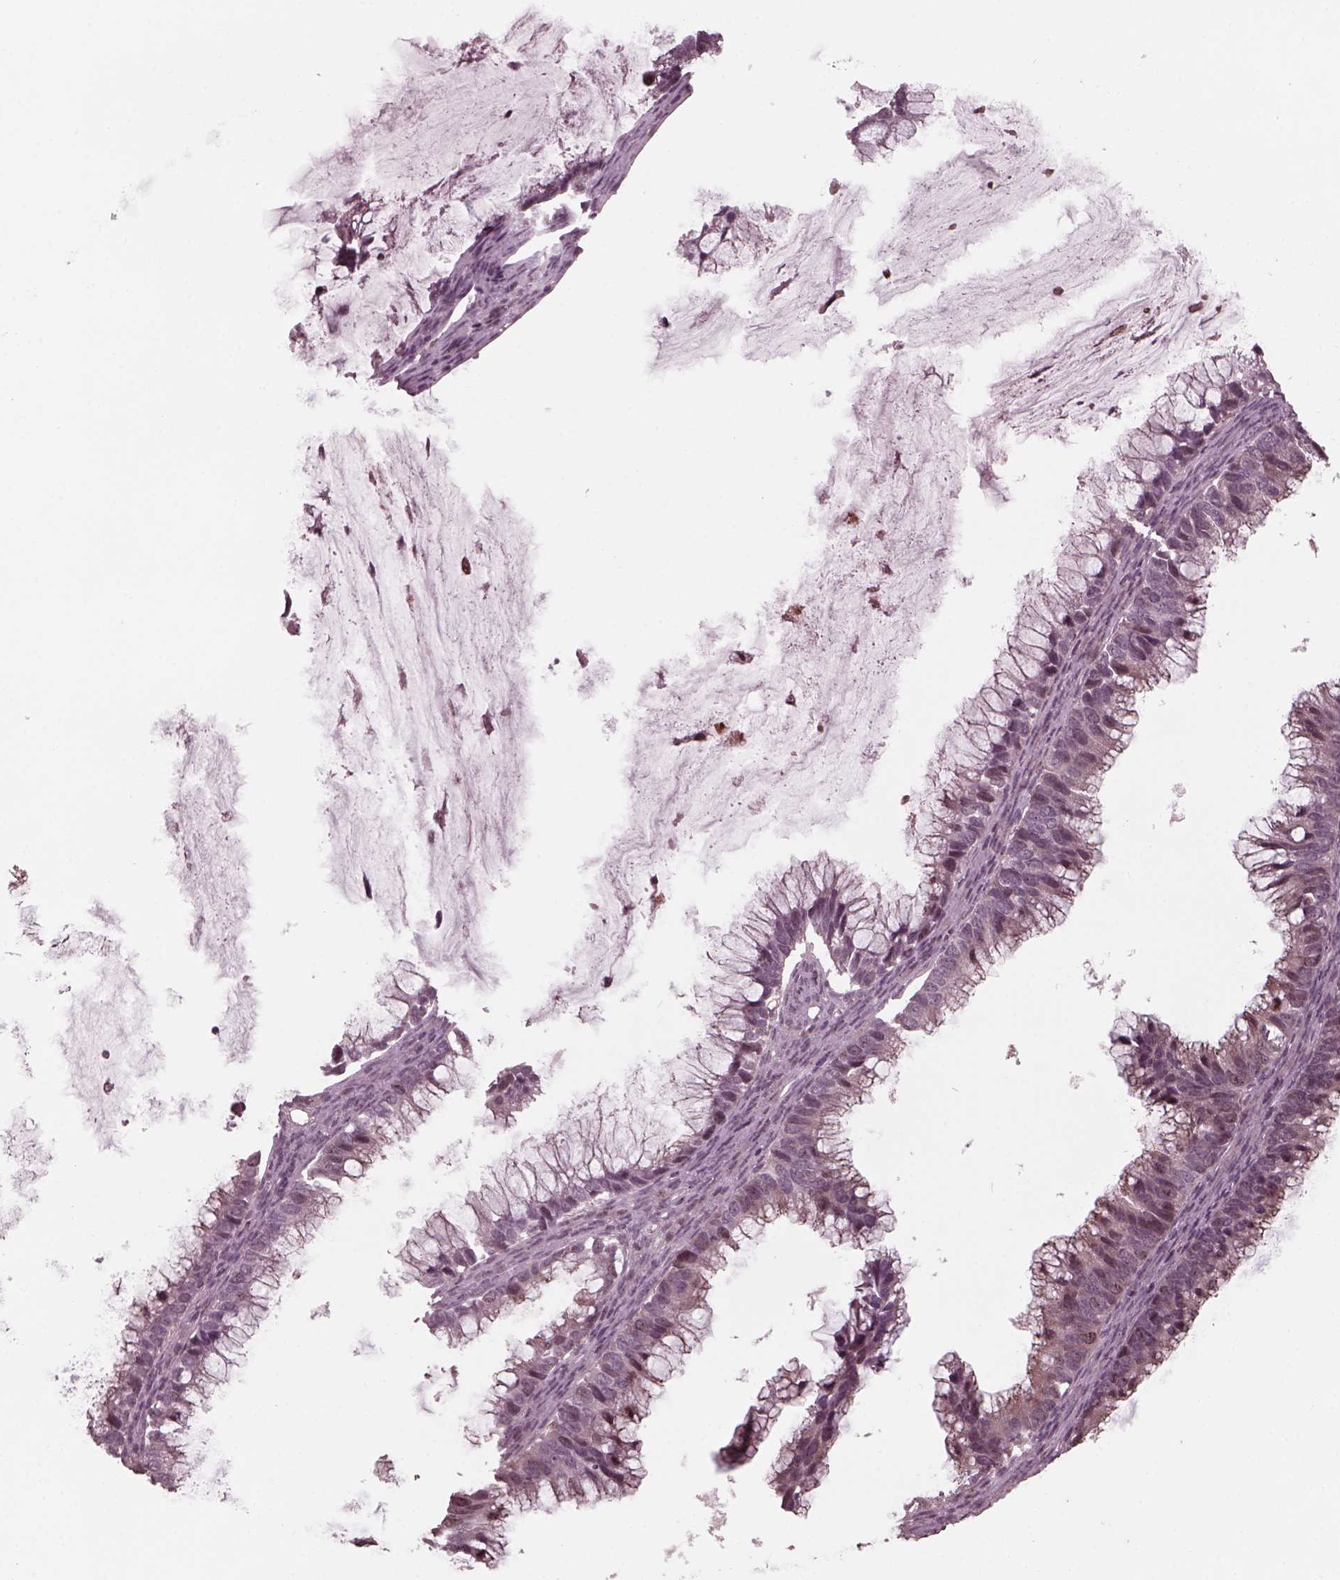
{"staining": {"intensity": "negative", "quantity": "none", "location": "none"}, "tissue": "ovarian cancer", "cell_type": "Tumor cells", "image_type": "cancer", "snomed": [{"axis": "morphology", "description": "Cystadenocarcinoma, mucinous, NOS"}, {"axis": "topography", "description": "Ovary"}], "caption": "Tumor cells show no significant expression in ovarian cancer.", "gene": "SAXO1", "patient": {"sex": "female", "age": 38}}